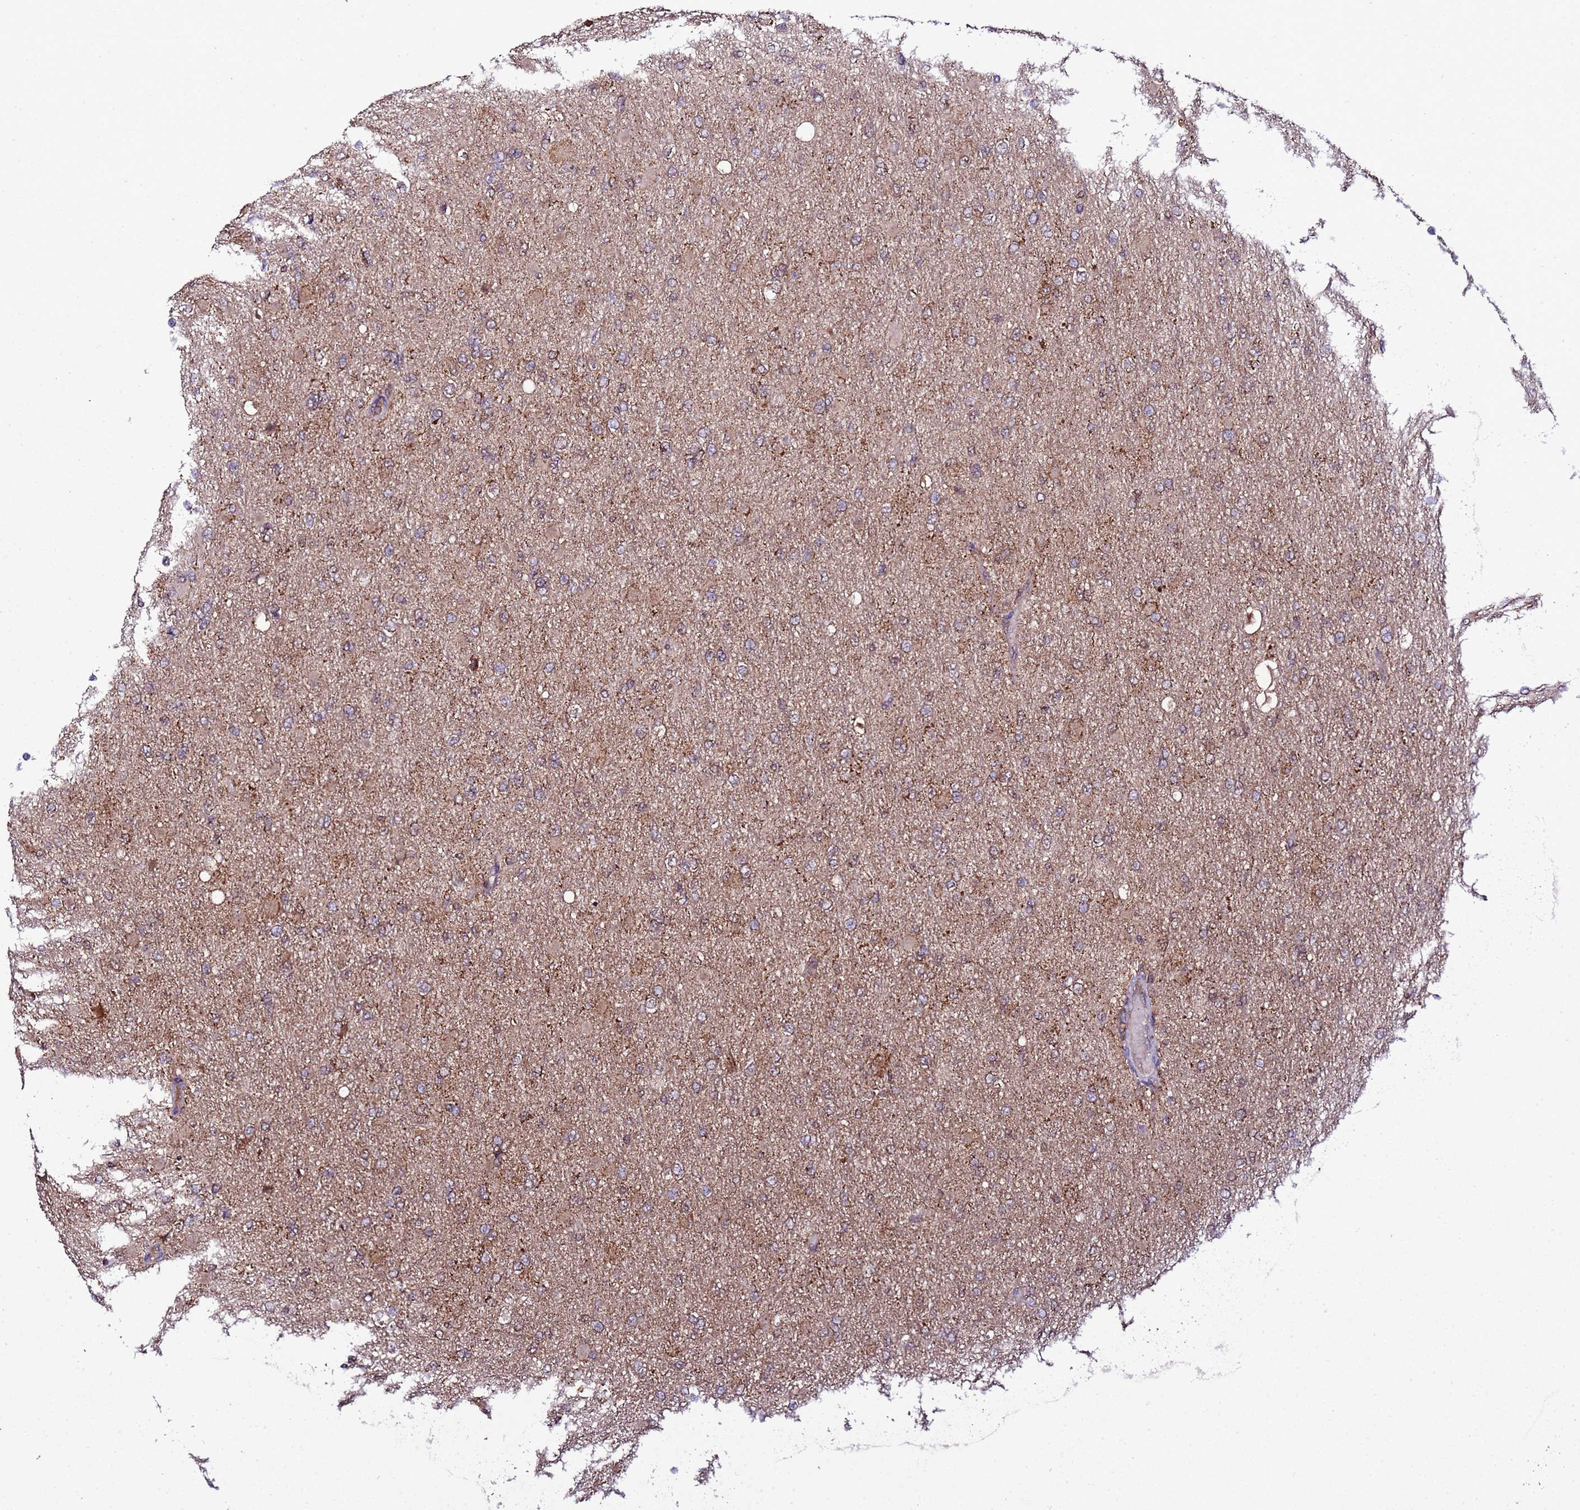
{"staining": {"intensity": "weak", "quantity": ">75%", "location": "cytoplasmic/membranous"}, "tissue": "glioma", "cell_type": "Tumor cells", "image_type": "cancer", "snomed": [{"axis": "morphology", "description": "Glioma, malignant, High grade"}, {"axis": "topography", "description": "Cerebral cortex"}], "caption": "This photomicrograph shows immunohistochemistry staining of glioma, with low weak cytoplasmic/membranous positivity in approximately >75% of tumor cells.", "gene": "HSPBAP1", "patient": {"sex": "female", "age": 36}}